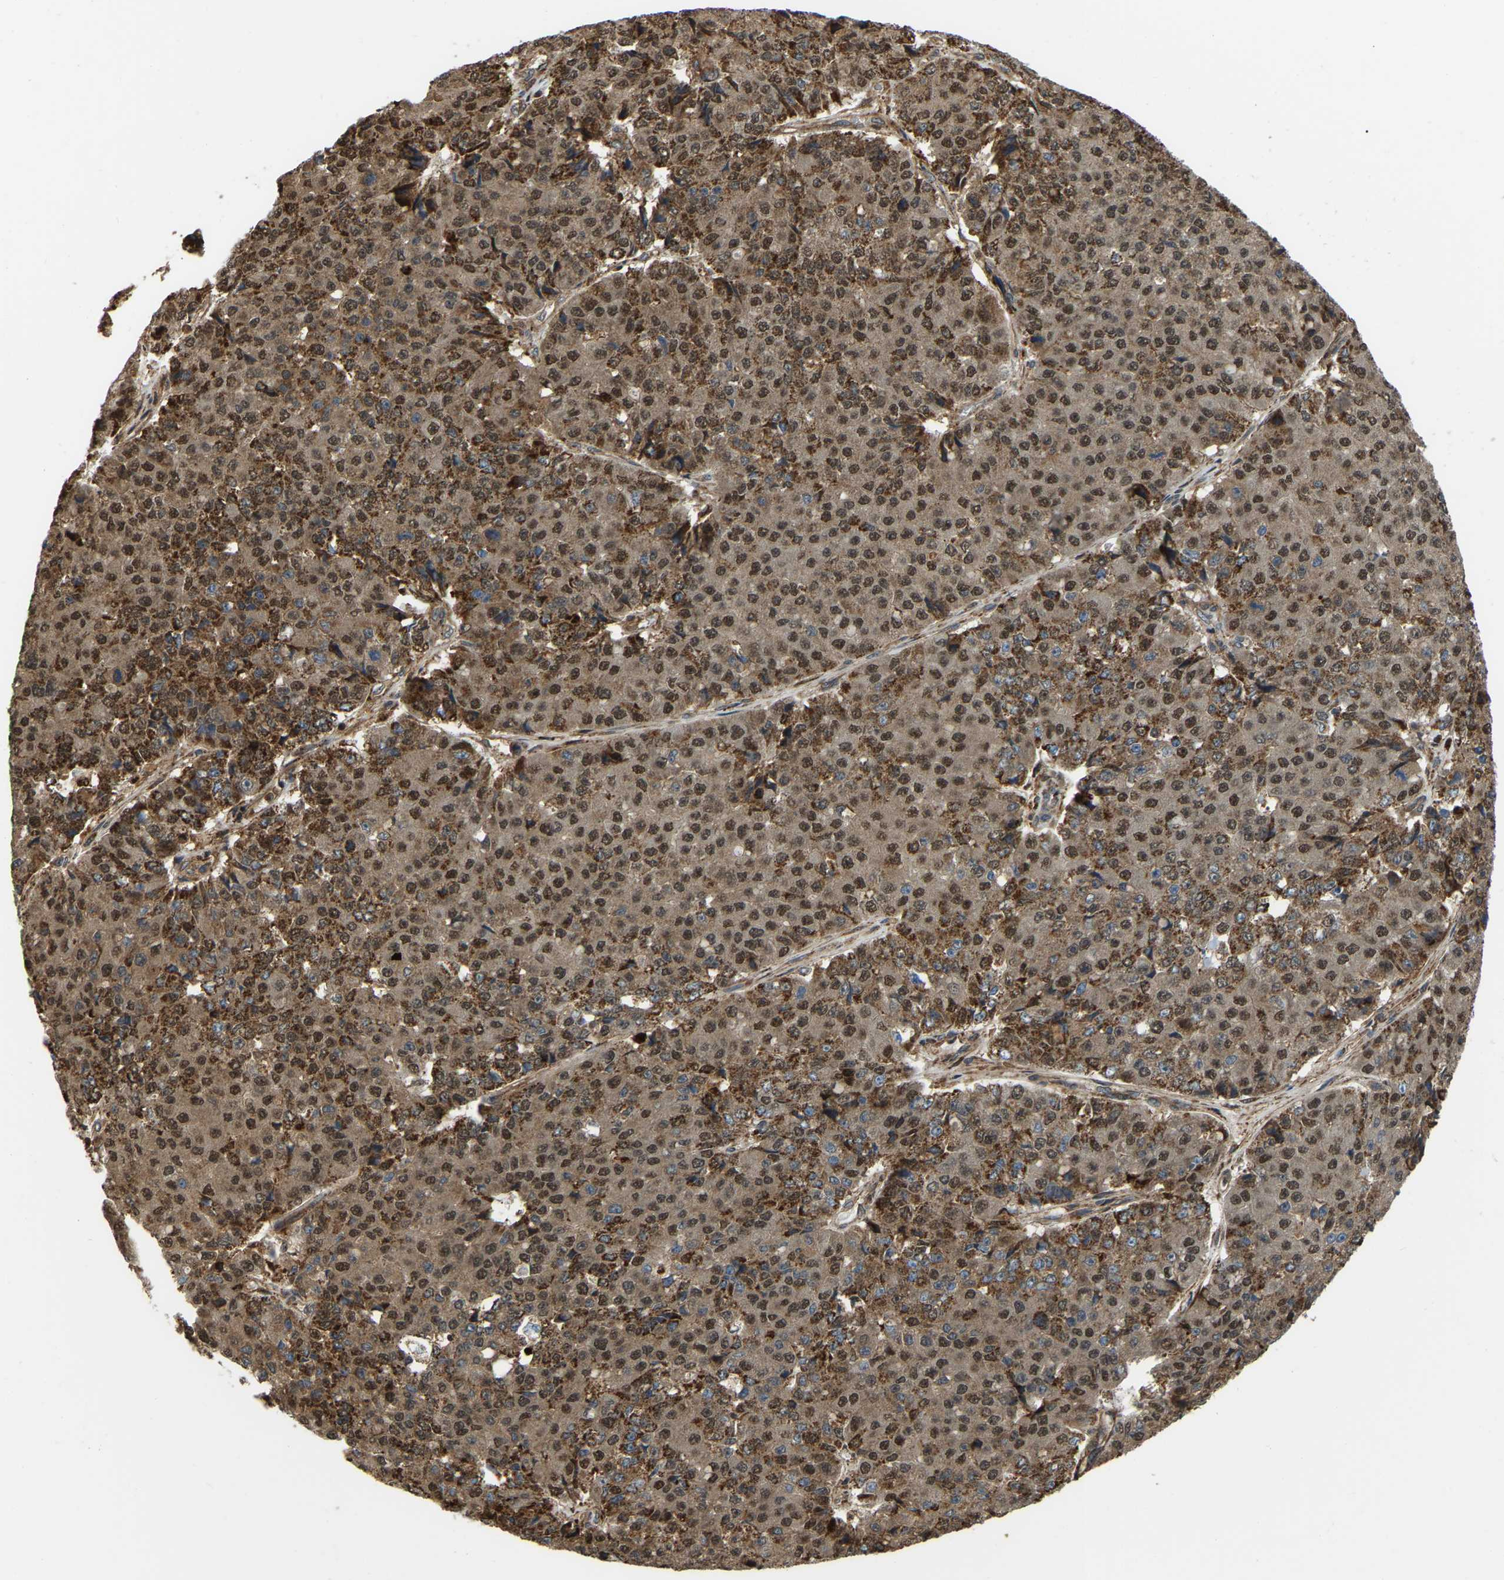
{"staining": {"intensity": "strong", "quantity": ">75%", "location": "cytoplasmic/membranous,nuclear"}, "tissue": "pancreatic cancer", "cell_type": "Tumor cells", "image_type": "cancer", "snomed": [{"axis": "morphology", "description": "Adenocarcinoma, NOS"}, {"axis": "topography", "description": "Pancreas"}], "caption": "Human pancreatic adenocarcinoma stained with a brown dye displays strong cytoplasmic/membranous and nuclear positive staining in approximately >75% of tumor cells.", "gene": "SAMD9L", "patient": {"sex": "male", "age": 50}}